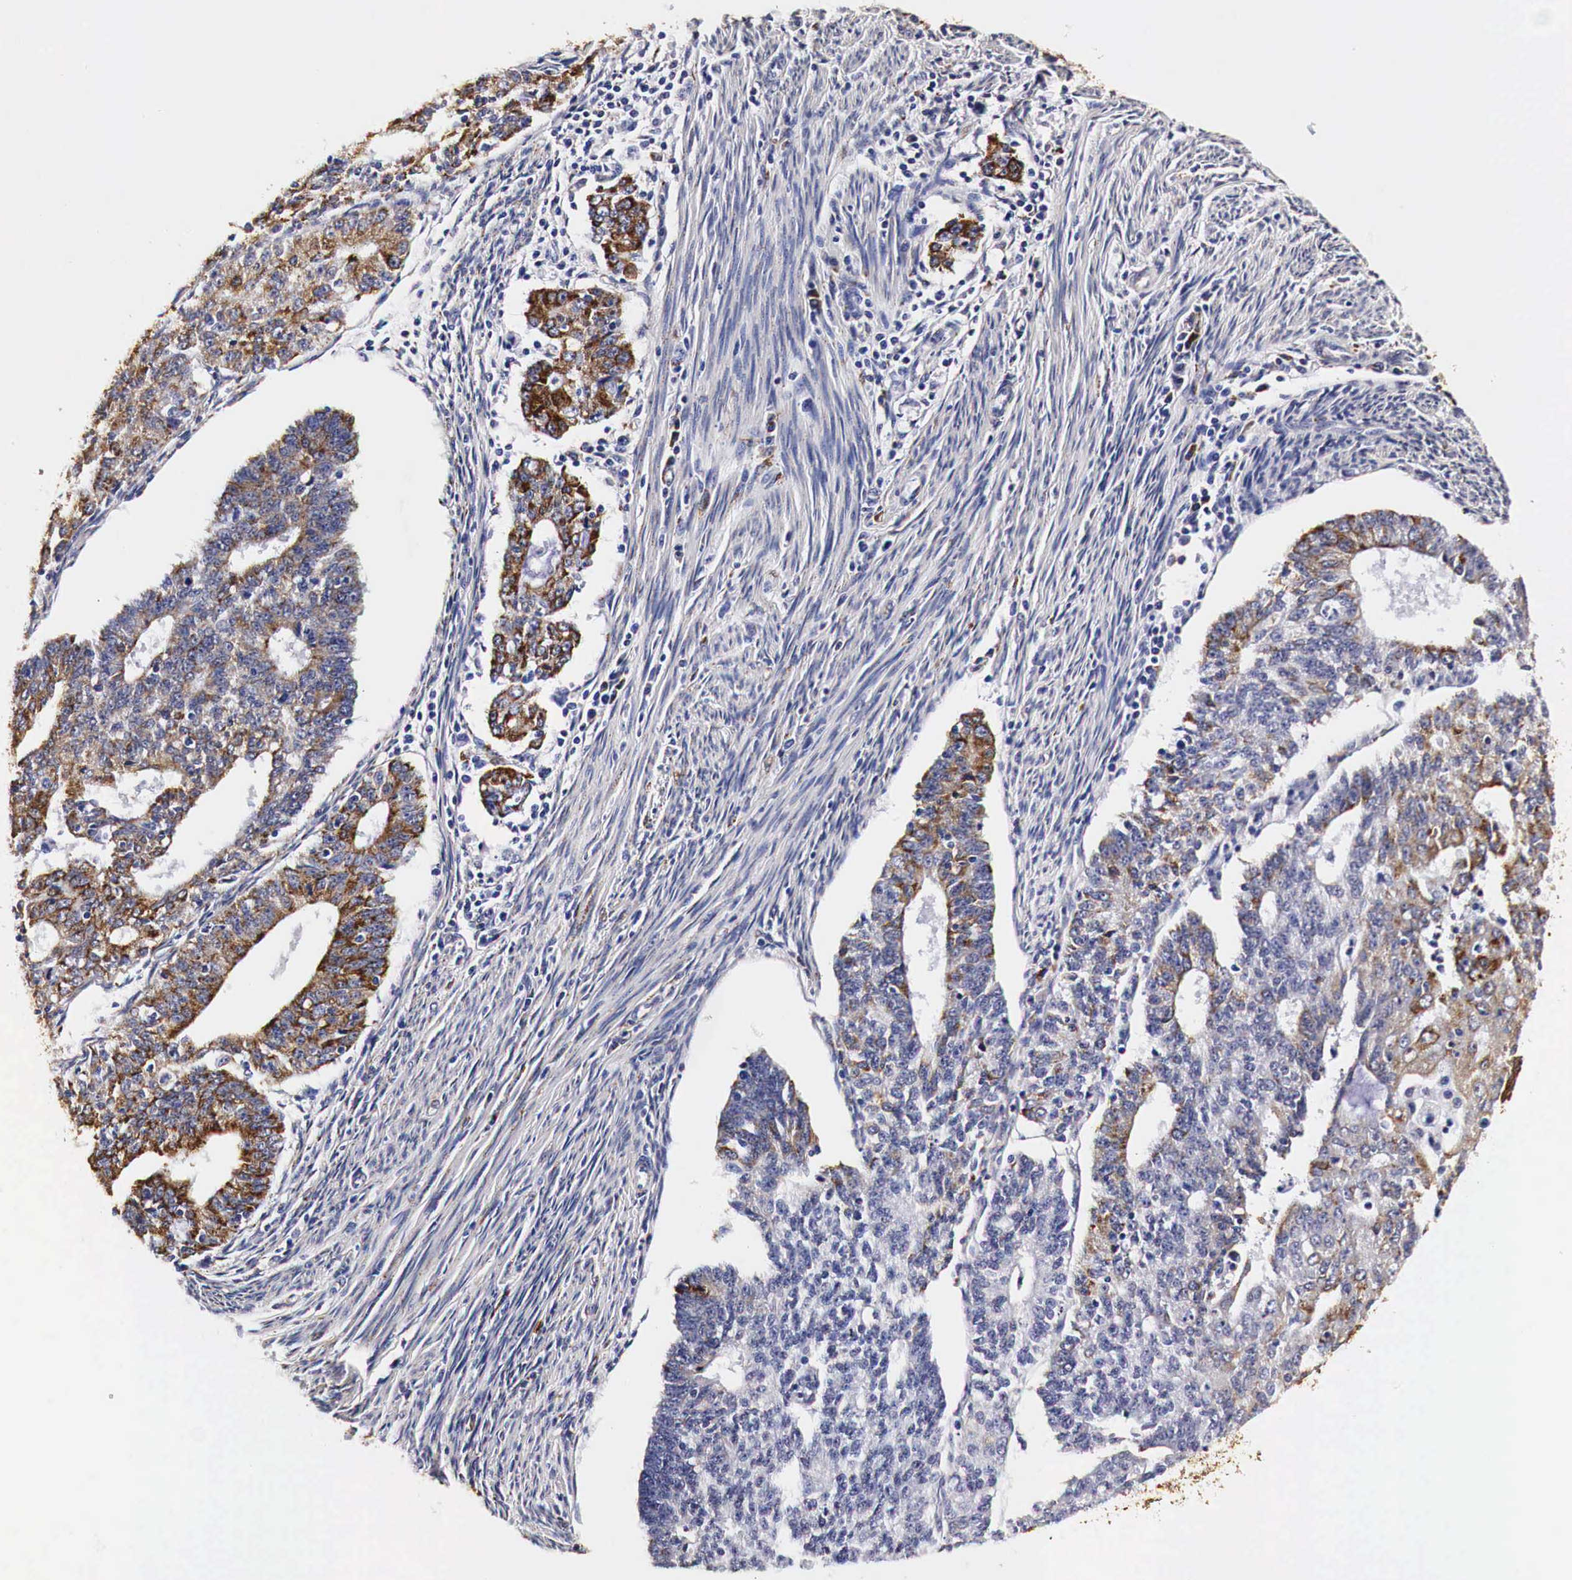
{"staining": {"intensity": "moderate", "quantity": ">75%", "location": "cytoplasmic/membranous"}, "tissue": "endometrial cancer", "cell_type": "Tumor cells", "image_type": "cancer", "snomed": [{"axis": "morphology", "description": "Adenocarcinoma, NOS"}, {"axis": "topography", "description": "Endometrium"}], "caption": "This photomicrograph shows immunohistochemistry (IHC) staining of human endometrial cancer (adenocarcinoma), with medium moderate cytoplasmic/membranous positivity in about >75% of tumor cells.", "gene": "CKAP4", "patient": {"sex": "female", "age": 56}}